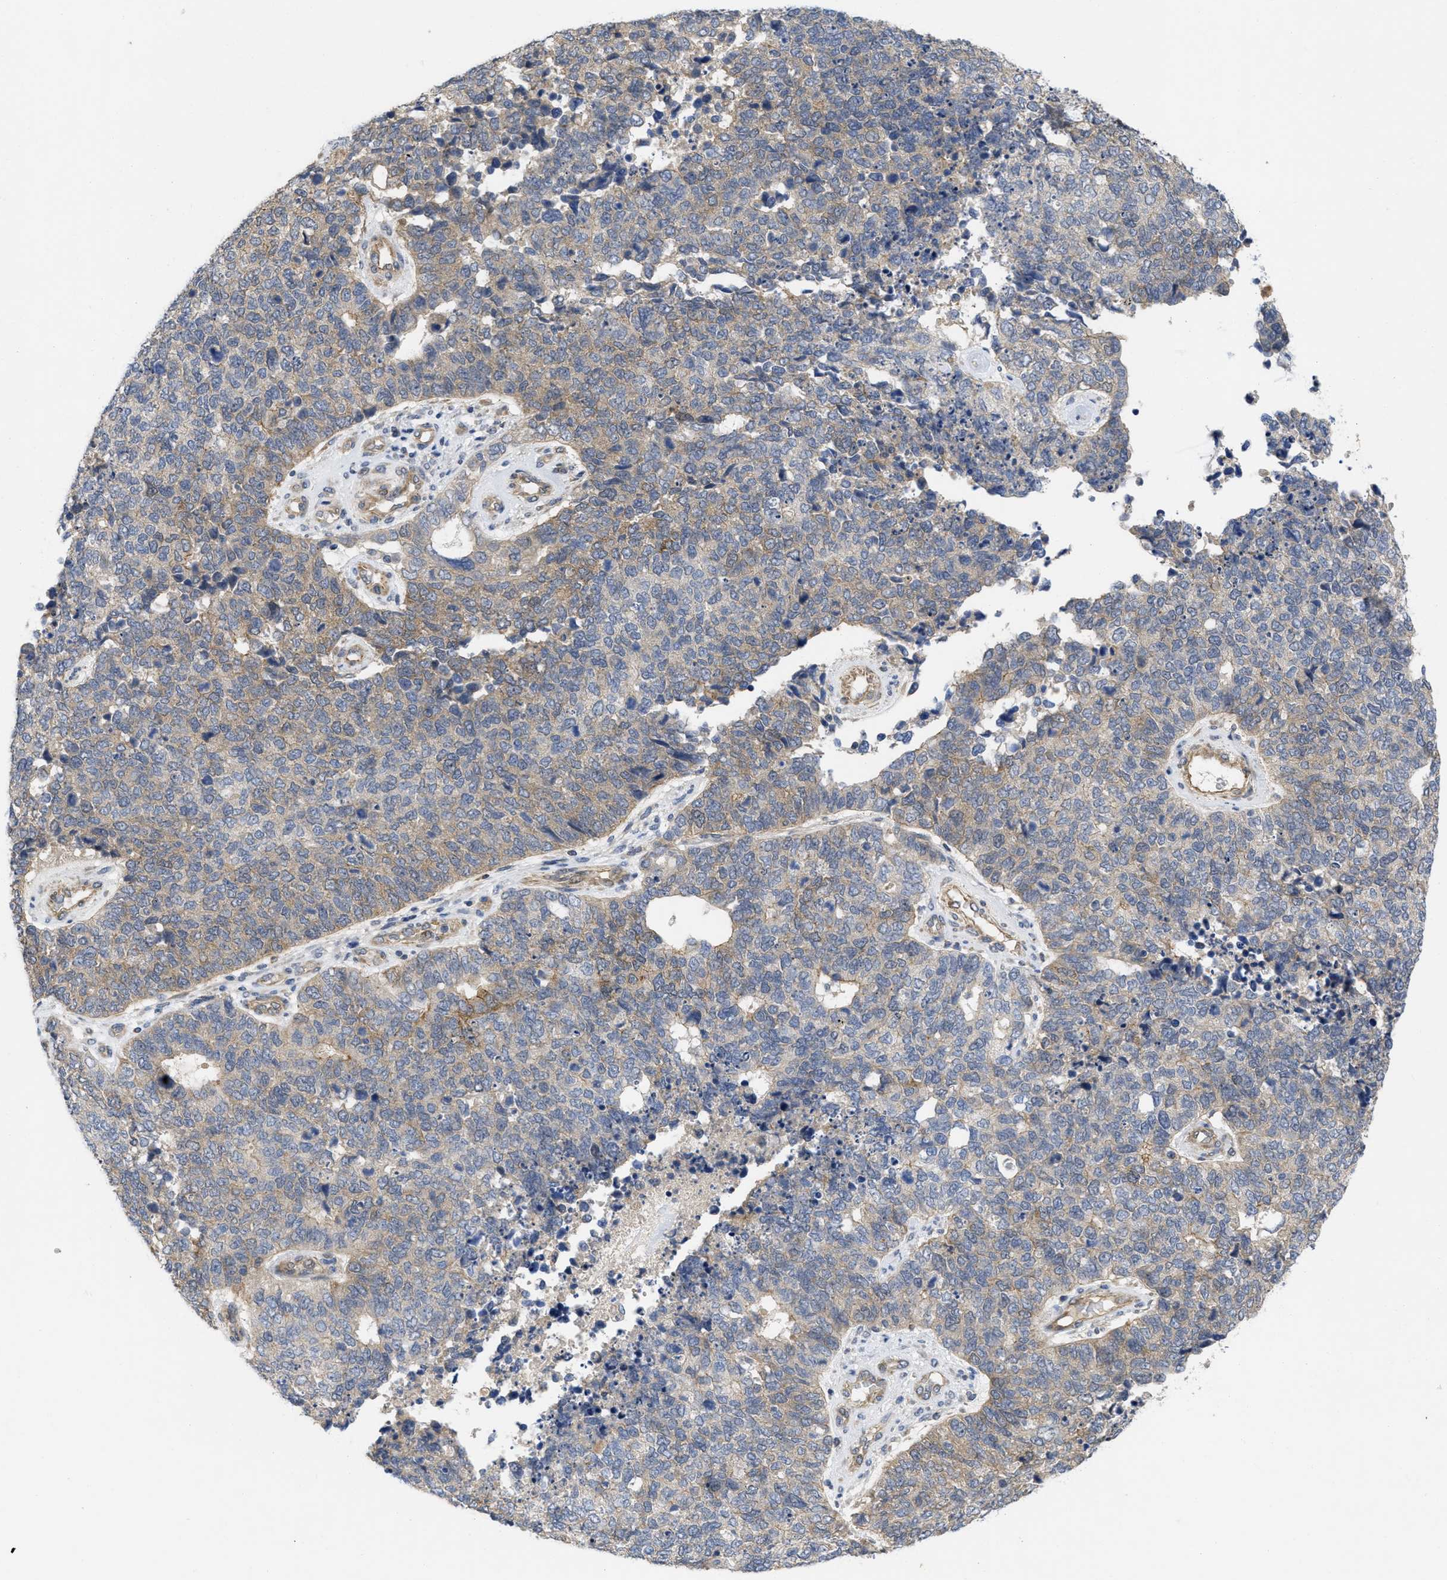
{"staining": {"intensity": "weak", "quantity": "25%-75%", "location": "cytoplasmic/membranous"}, "tissue": "cervical cancer", "cell_type": "Tumor cells", "image_type": "cancer", "snomed": [{"axis": "morphology", "description": "Squamous cell carcinoma, NOS"}, {"axis": "topography", "description": "Cervix"}], "caption": "There is low levels of weak cytoplasmic/membranous staining in tumor cells of squamous cell carcinoma (cervical), as demonstrated by immunohistochemical staining (brown color).", "gene": "ARHGEF26", "patient": {"sex": "female", "age": 63}}